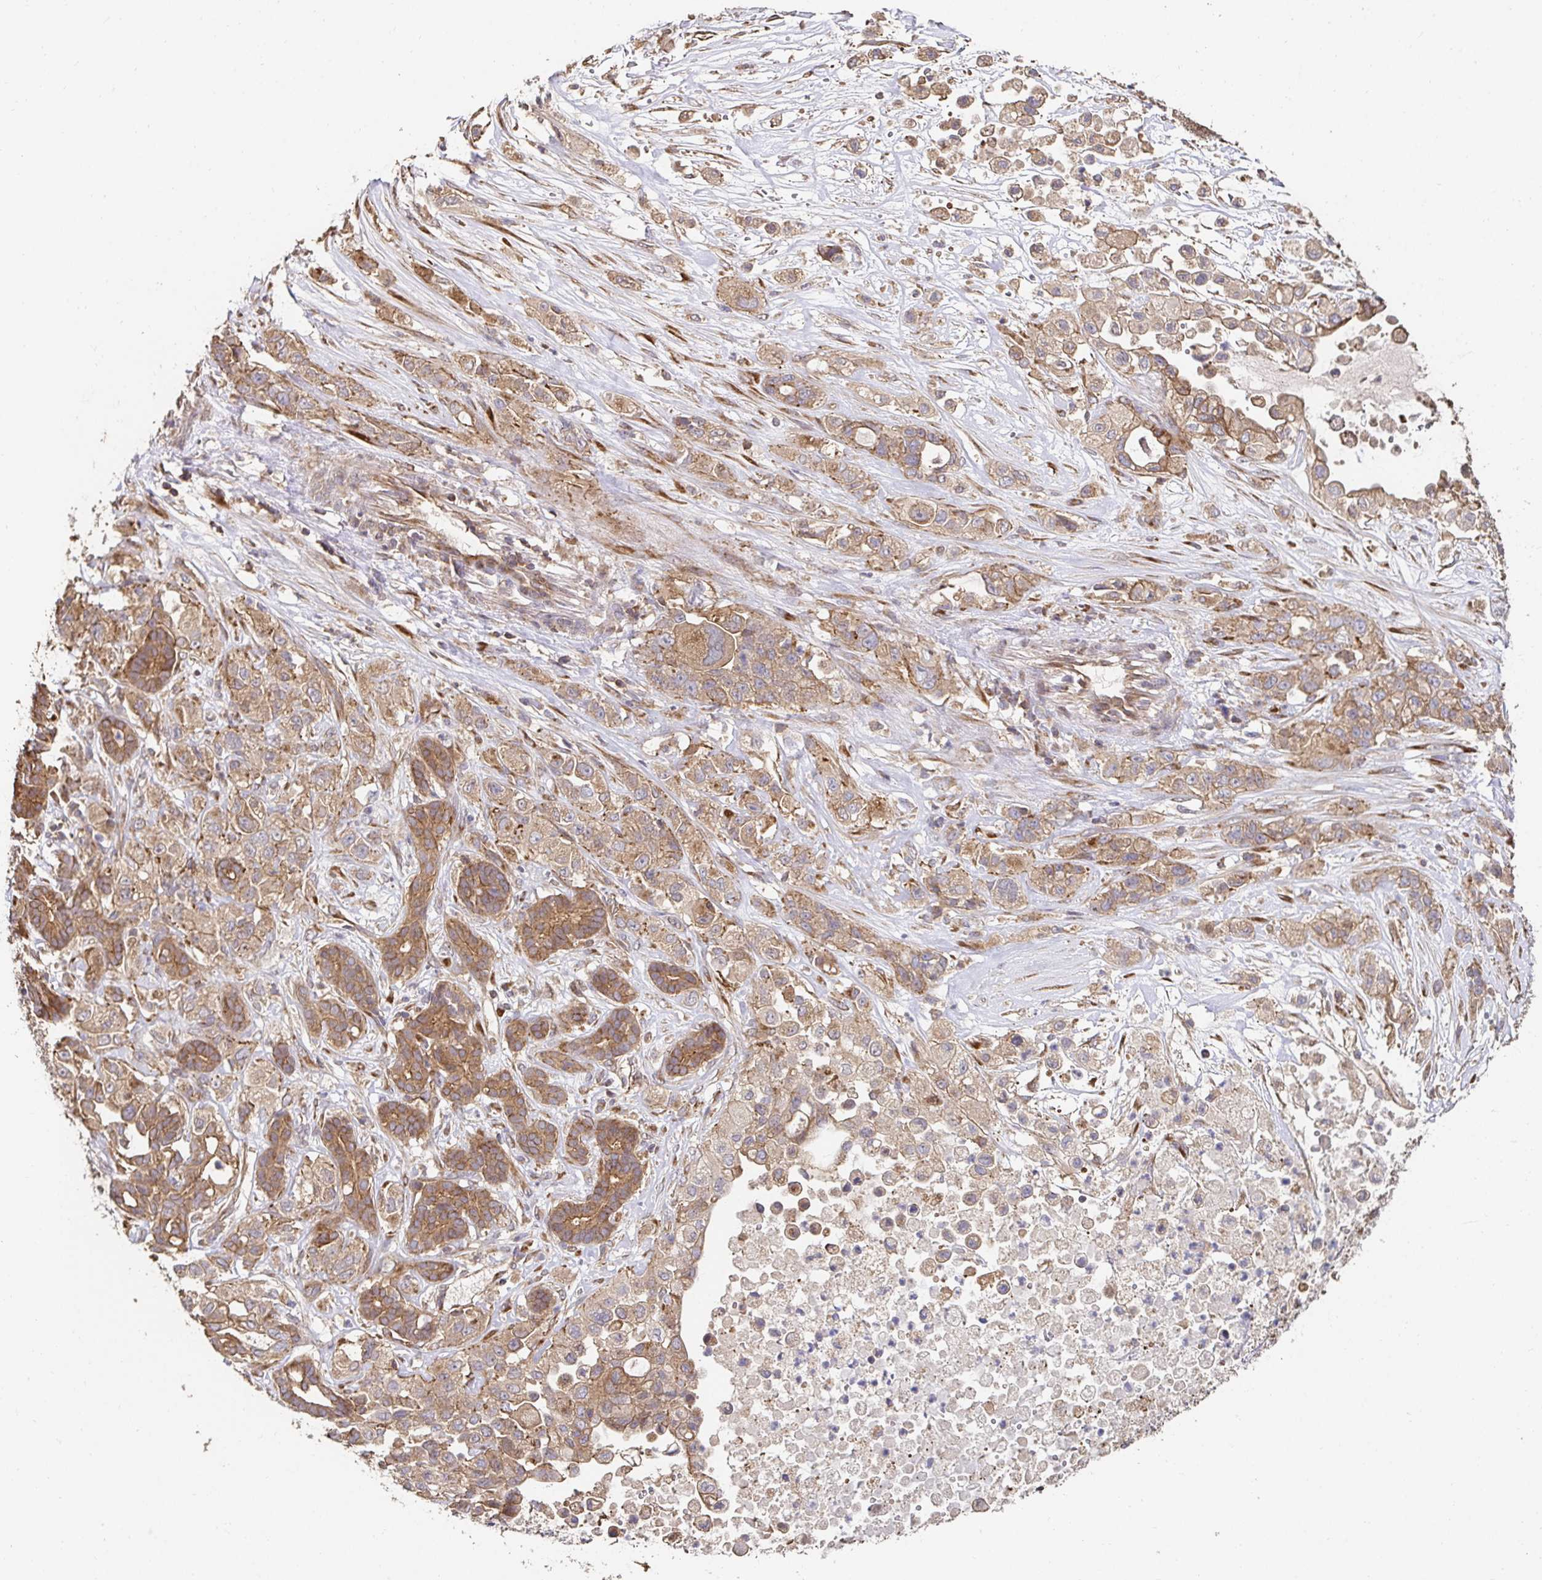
{"staining": {"intensity": "moderate", "quantity": ">75%", "location": "cytoplasmic/membranous"}, "tissue": "pancreatic cancer", "cell_type": "Tumor cells", "image_type": "cancer", "snomed": [{"axis": "morphology", "description": "Adenocarcinoma, NOS"}, {"axis": "topography", "description": "Pancreas"}], "caption": "An IHC photomicrograph of tumor tissue is shown. Protein staining in brown shows moderate cytoplasmic/membranous positivity in pancreatic cancer within tumor cells. The protein of interest is stained brown, and the nuclei are stained in blue (DAB IHC with brightfield microscopy, high magnification).", "gene": "APBB1", "patient": {"sex": "male", "age": 44}}